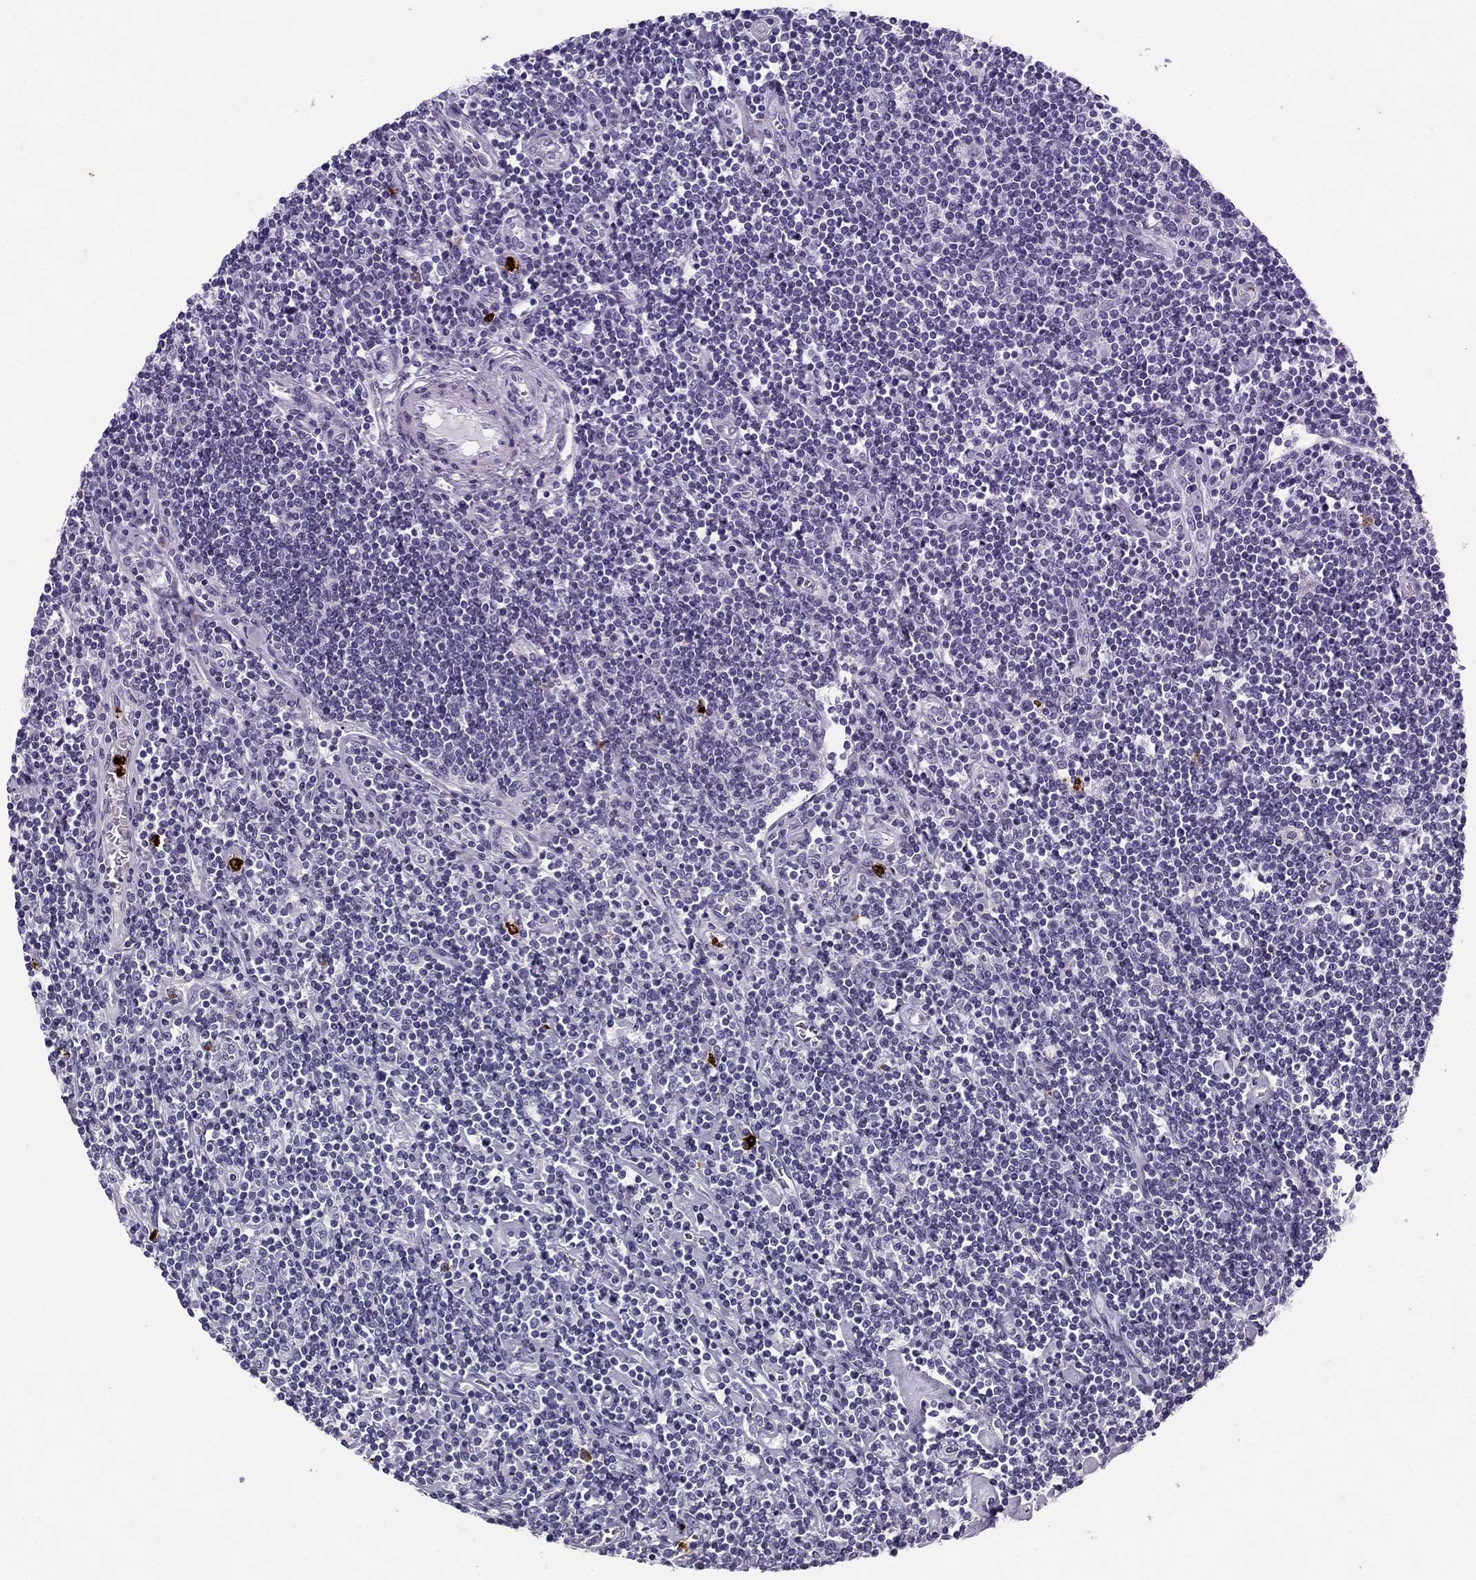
{"staining": {"intensity": "negative", "quantity": "none", "location": "none"}, "tissue": "lymphoma", "cell_type": "Tumor cells", "image_type": "cancer", "snomed": [{"axis": "morphology", "description": "Hodgkin's disease, NOS"}, {"axis": "topography", "description": "Lymph node"}], "caption": "Tumor cells are negative for brown protein staining in lymphoma. (Immunohistochemistry, brightfield microscopy, high magnification).", "gene": "AZU1", "patient": {"sex": "male", "age": 40}}